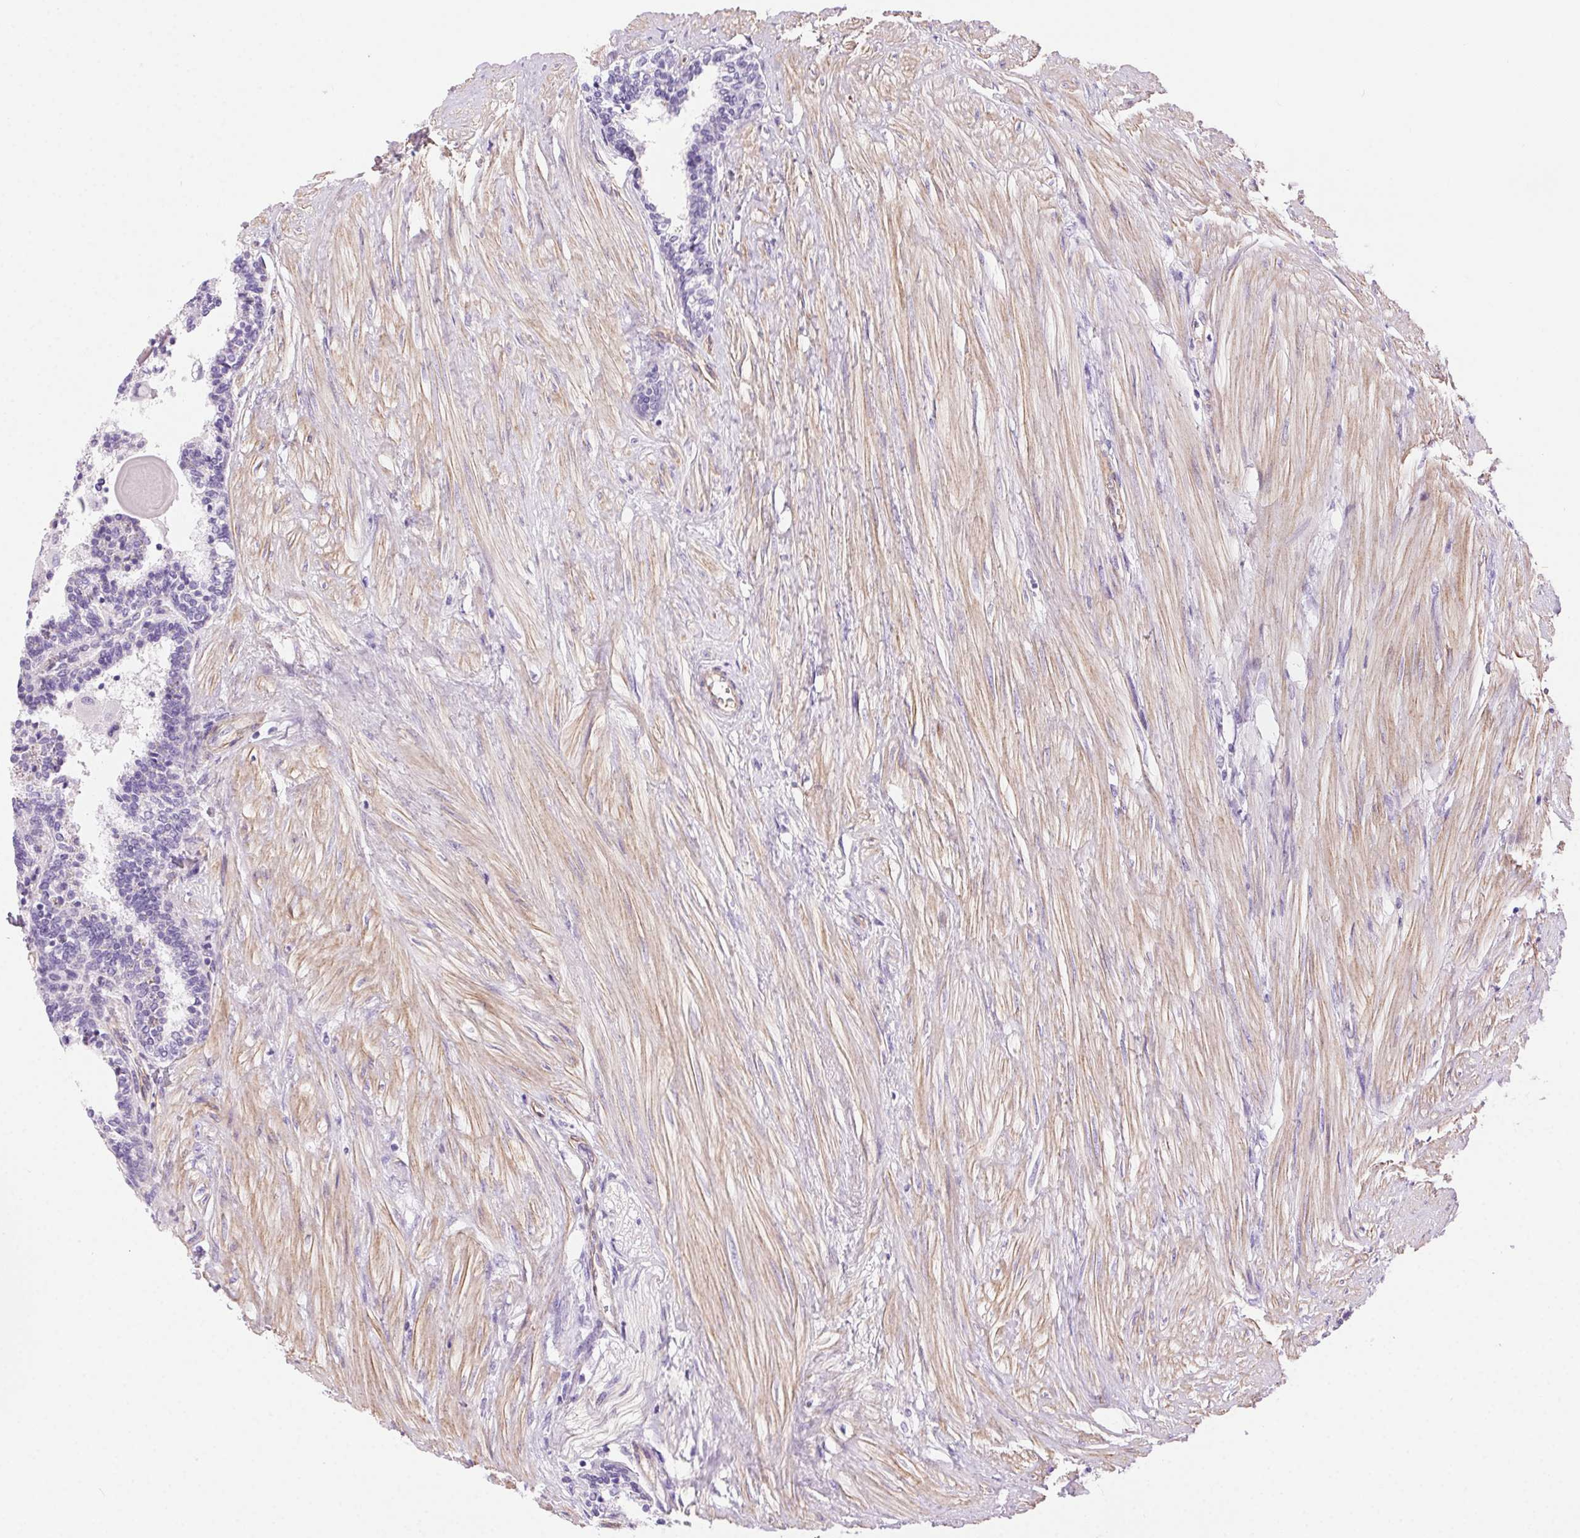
{"staining": {"intensity": "negative", "quantity": "none", "location": "none"}, "tissue": "prostate", "cell_type": "Glandular cells", "image_type": "normal", "snomed": [{"axis": "morphology", "description": "Normal tissue, NOS"}, {"axis": "topography", "description": "Prostate"}], "caption": "IHC of benign prostate reveals no expression in glandular cells.", "gene": "SHCBP1L", "patient": {"sex": "male", "age": 55}}